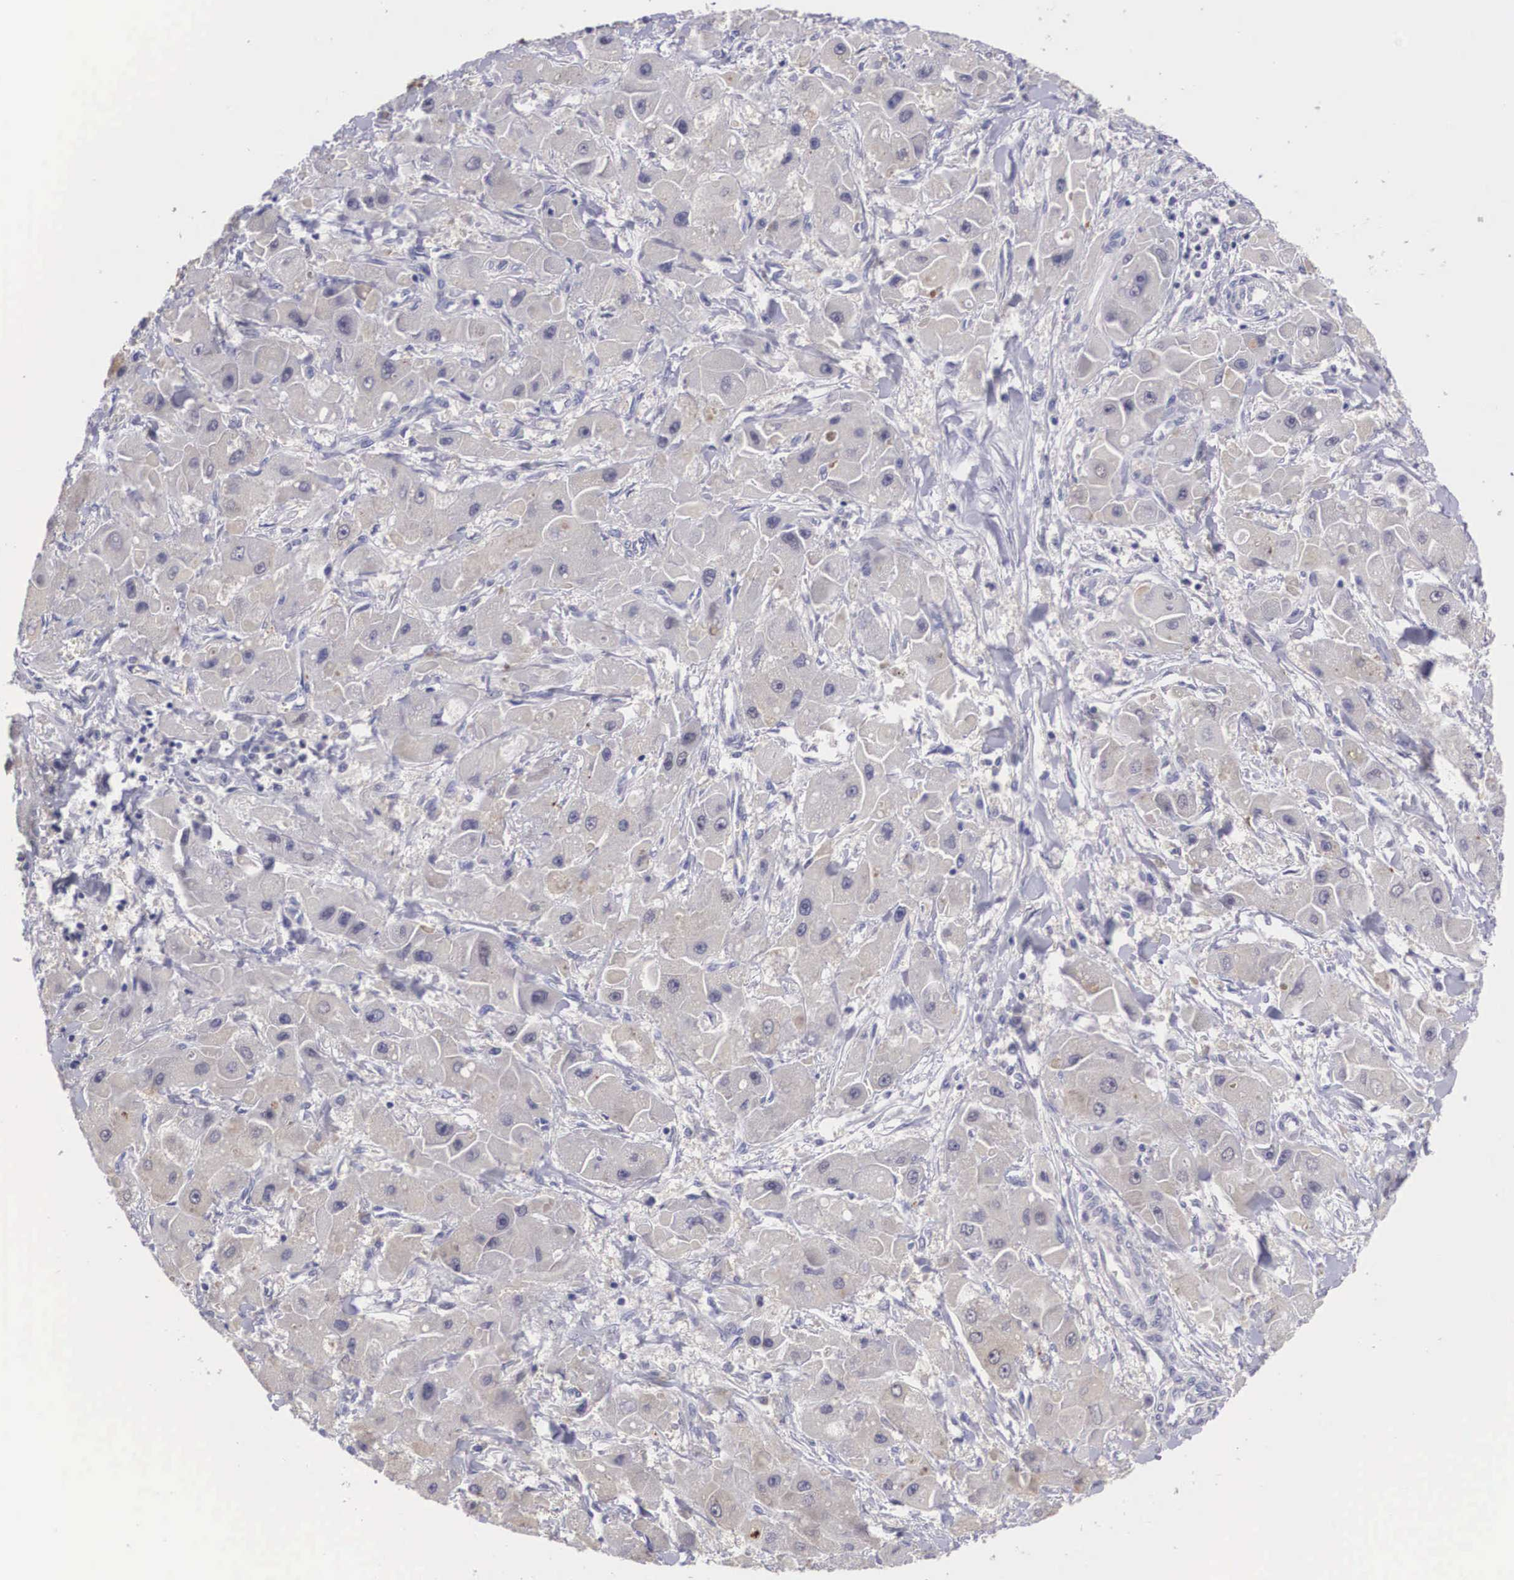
{"staining": {"intensity": "negative", "quantity": "none", "location": "none"}, "tissue": "liver cancer", "cell_type": "Tumor cells", "image_type": "cancer", "snomed": [{"axis": "morphology", "description": "Carcinoma, Hepatocellular, NOS"}, {"axis": "topography", "description": "Liver"}], "caption": "DAB (3,3'-diaminobenzidine) immunohistochemical staining of human liver hepatocellular carcinoma reveals no significant positivity in tumor cells.", "gene": "GRIPAP1", "patient": {"sex": "male", "age": 24}}